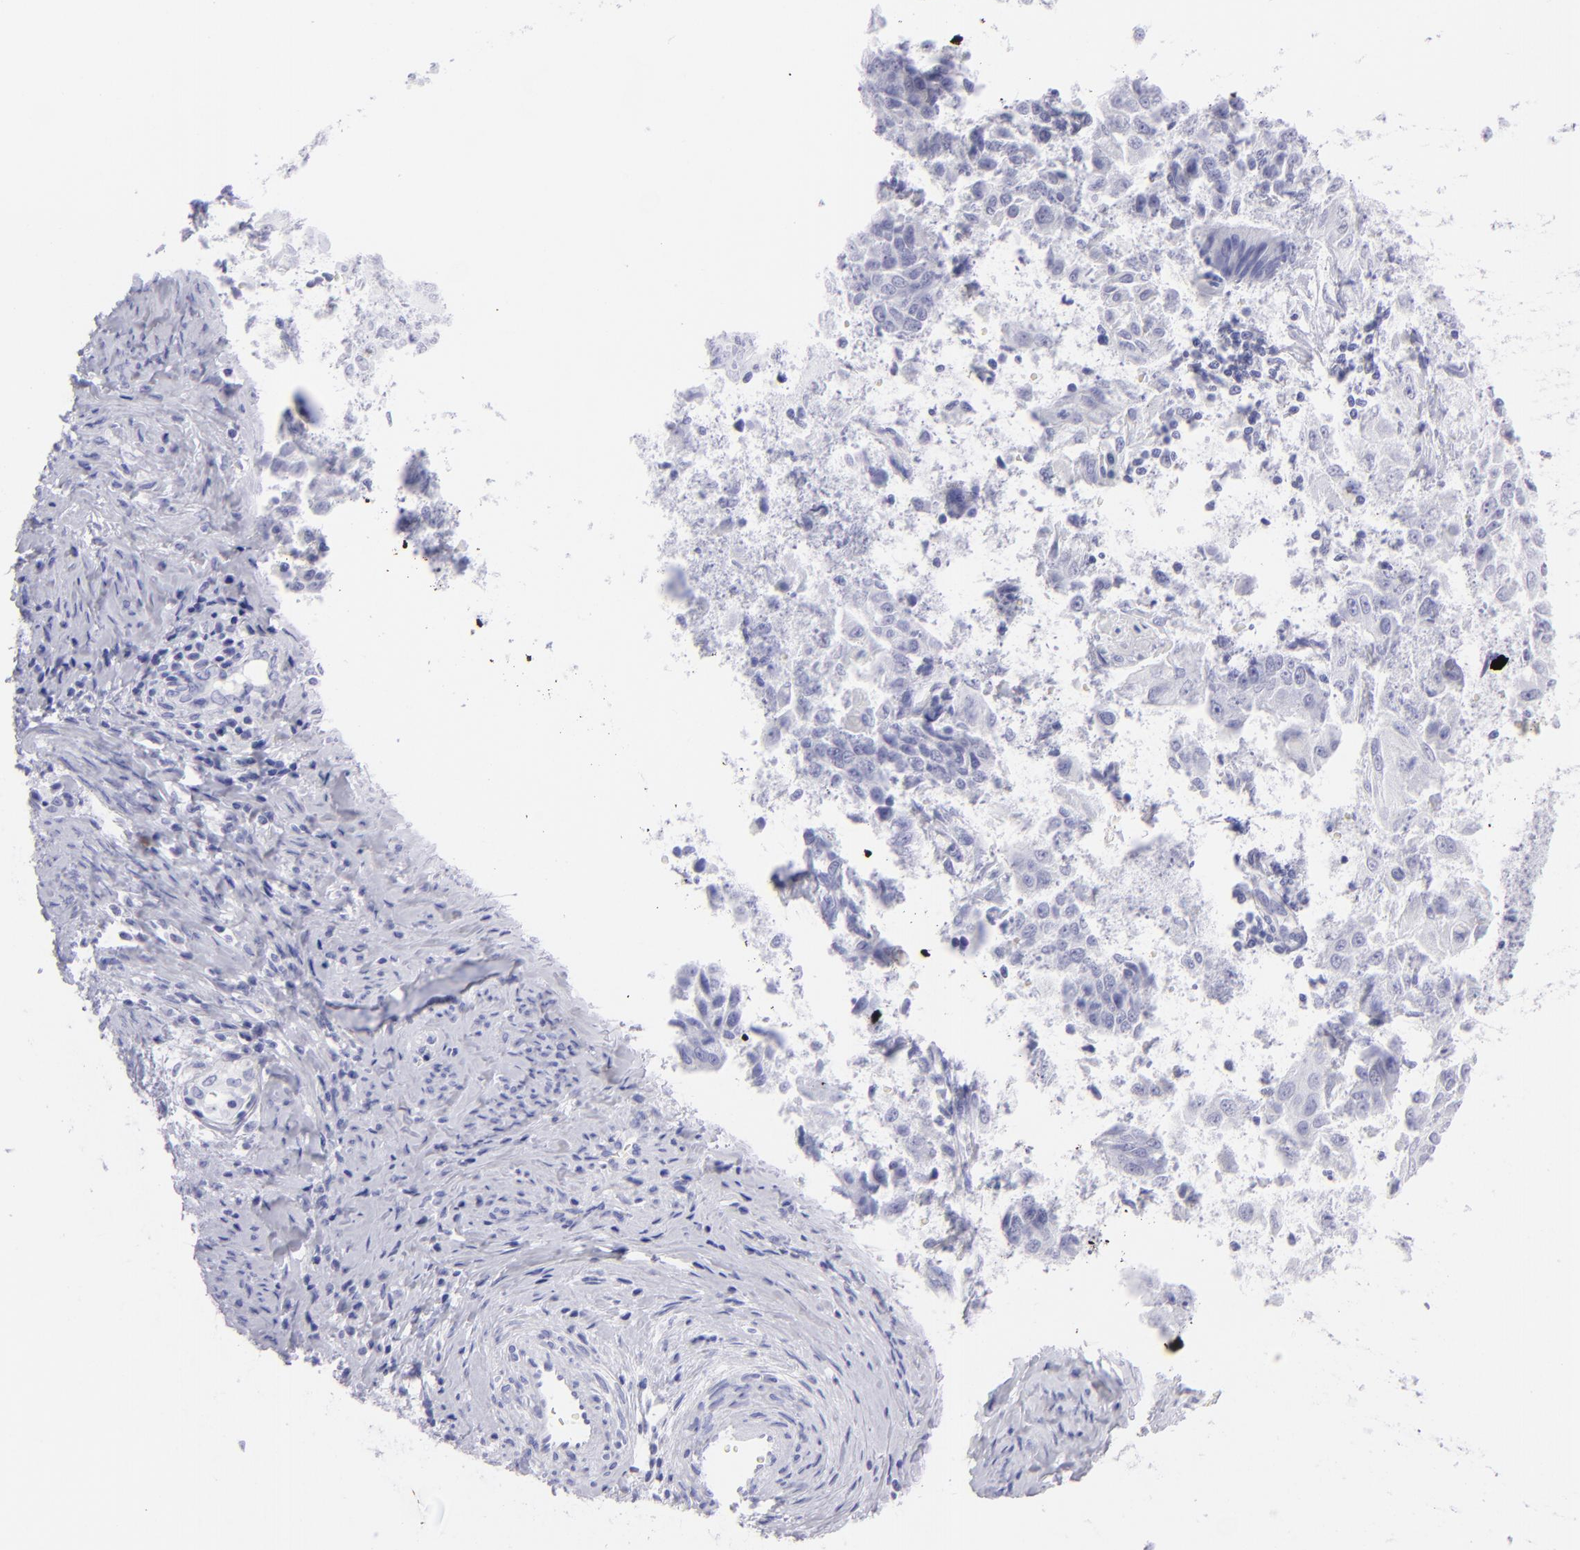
{"staining": {"intensity": "negative", "quantity": "none", "location": "none"}, "tissue": "cervical cancer", "cell_type": "Tumor cells", "image_type": "cancer", "snomed": [{"axis": "morphology", "description": "Squamous cell carcinoma, NOS"}, {"axis": "topography", "description": "Cervix"}], "caption": "This is a image of IHC staining of cervical squamous cell carcinoma, which shows no expression in tumor cells.", "gene": "SLC1A3", "patient": {"sex": "female", "age": 33}}